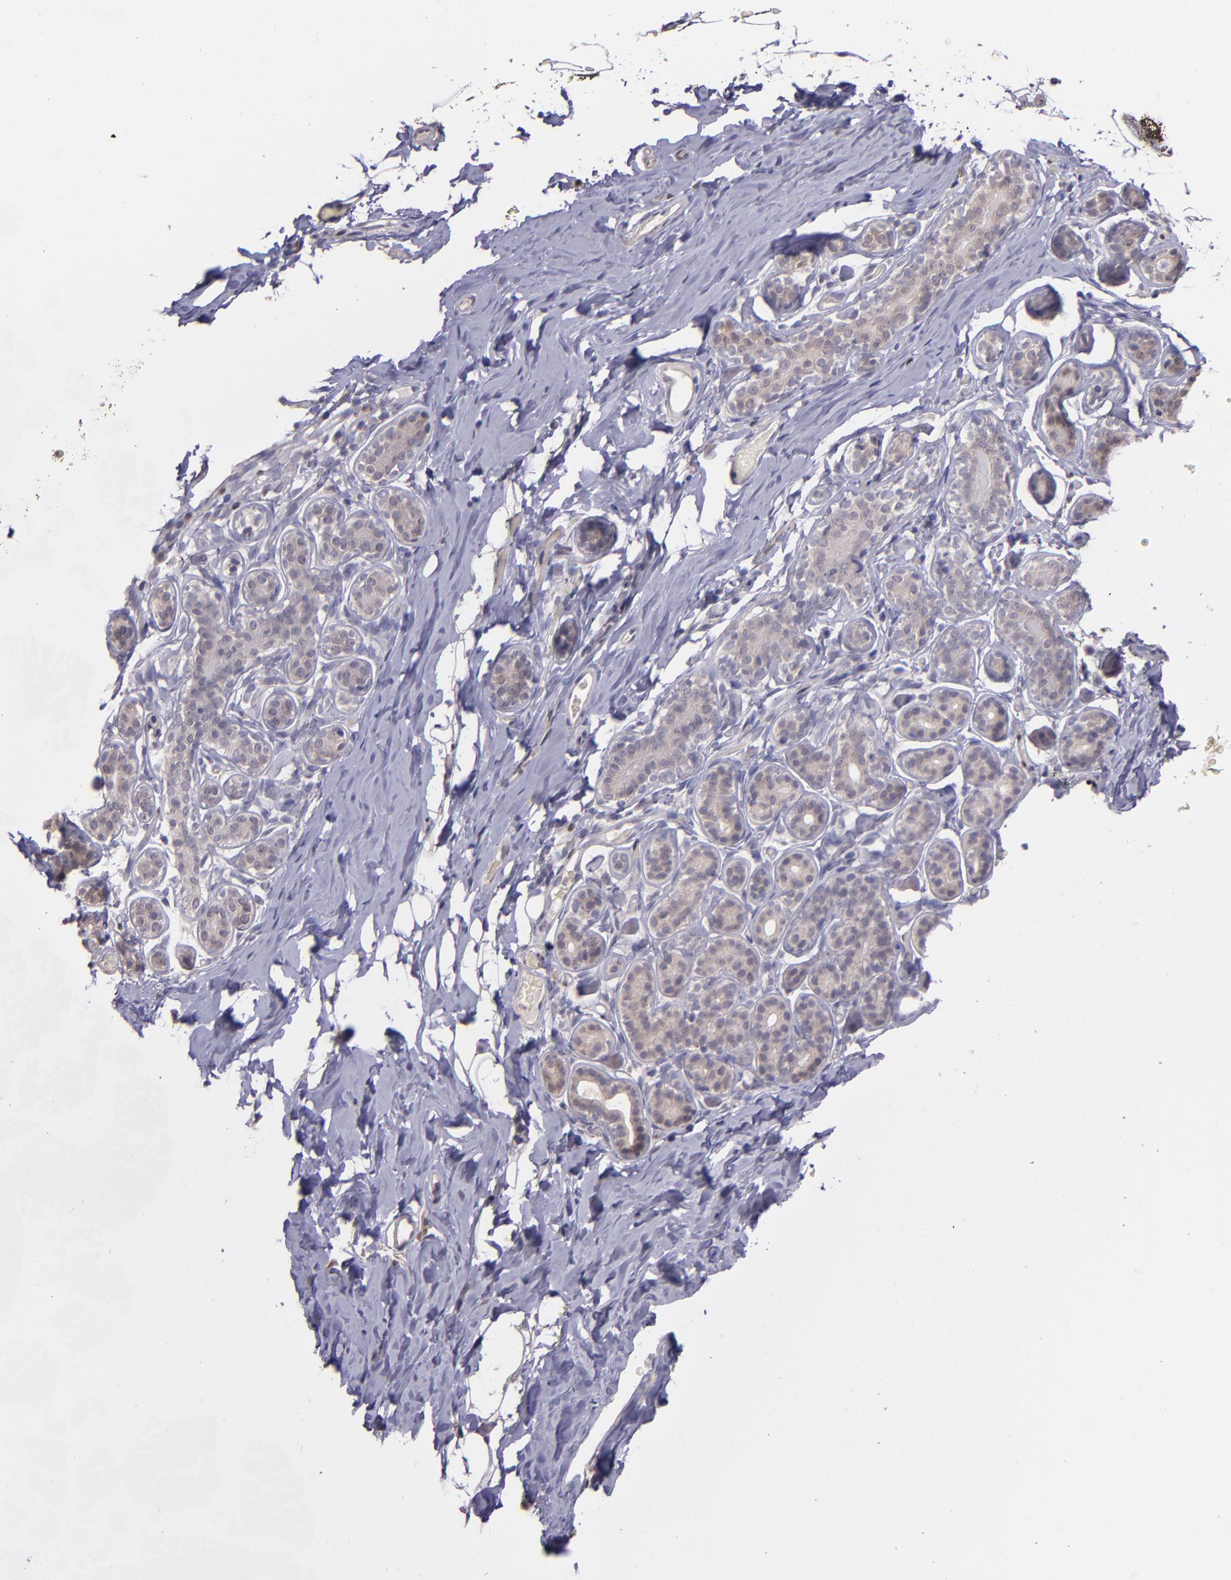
{"staining": {"intensity": "negative", "quantity": "none", "location": "none"}, "tissue": "breast", "cell_type": "Adipocytes", "image_type": "normal", "snomed": [{"axis": "morphology", "description": "Normal tissue, NOS"}, {"axis": "topography", "description": "Breast"}, {"axis": "topography", "description": "Soft tissue"}], "caption": "The photomicrograph demonstrates no staining of adipocytes in benign breast.", "gene": "NUP62CL", "patient": {"sex": "female", "age": 75}}